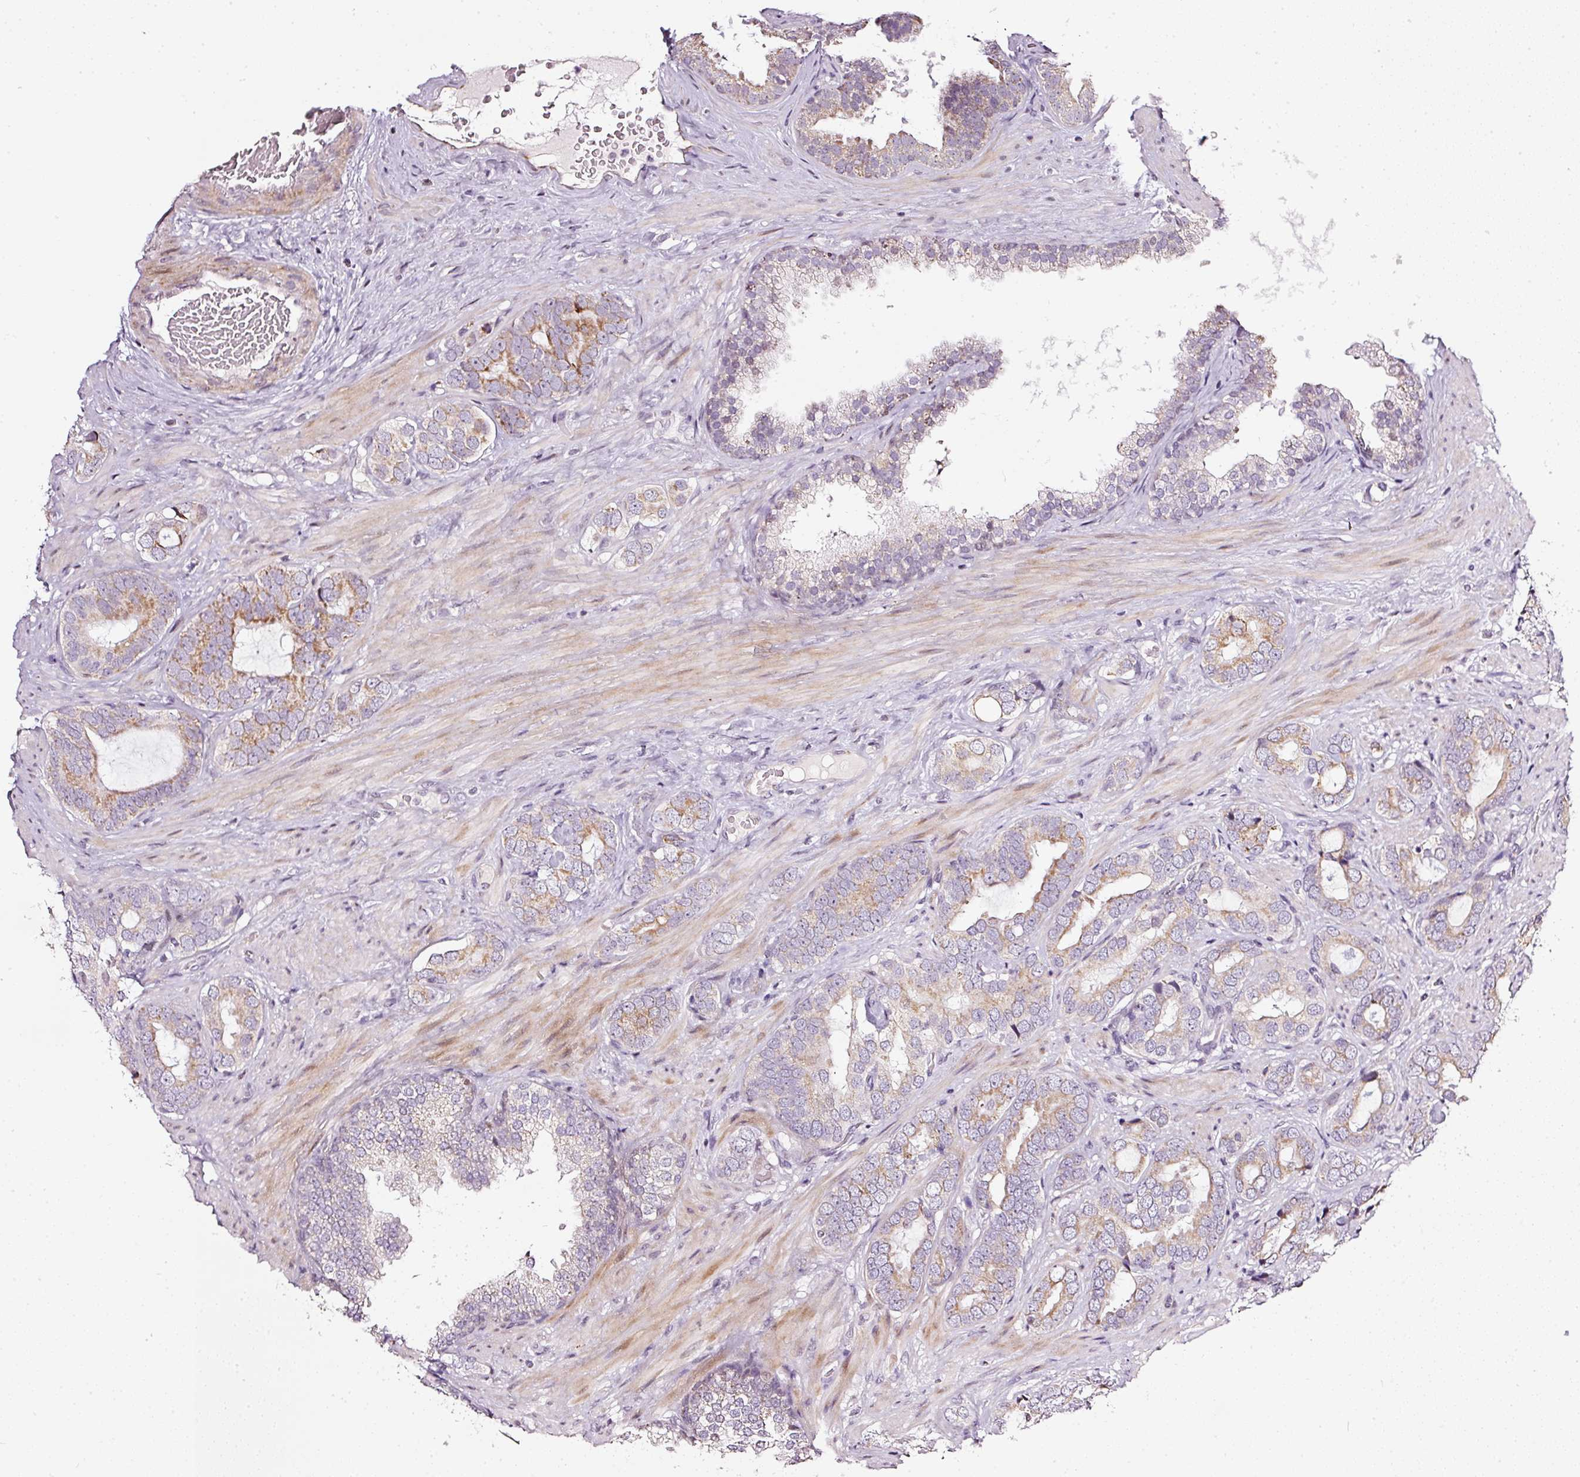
{"staining": {"intensity": "moderate", "quantity": "25%-75%", "location": "cytoplasmic/membranous"}, "tissue": "prostate cancer", "cell_type": "Tumor cells", "image_type": "cancer", "snomed": [{"axis": "morphology", "description": "Adenocarcinoma, High grade"}, {"axis": "topography", "description": "Prostate"}], "caption": "Prostate cancer (adenocarcinoma (high-grade)) stained with a brown dye displays moderate cytoplasmic/membranous positive positivity in approximately 25%-75% of tumor cells.", "gene": "NRDE2", "patient": {"sex": "male", "age": 71}}